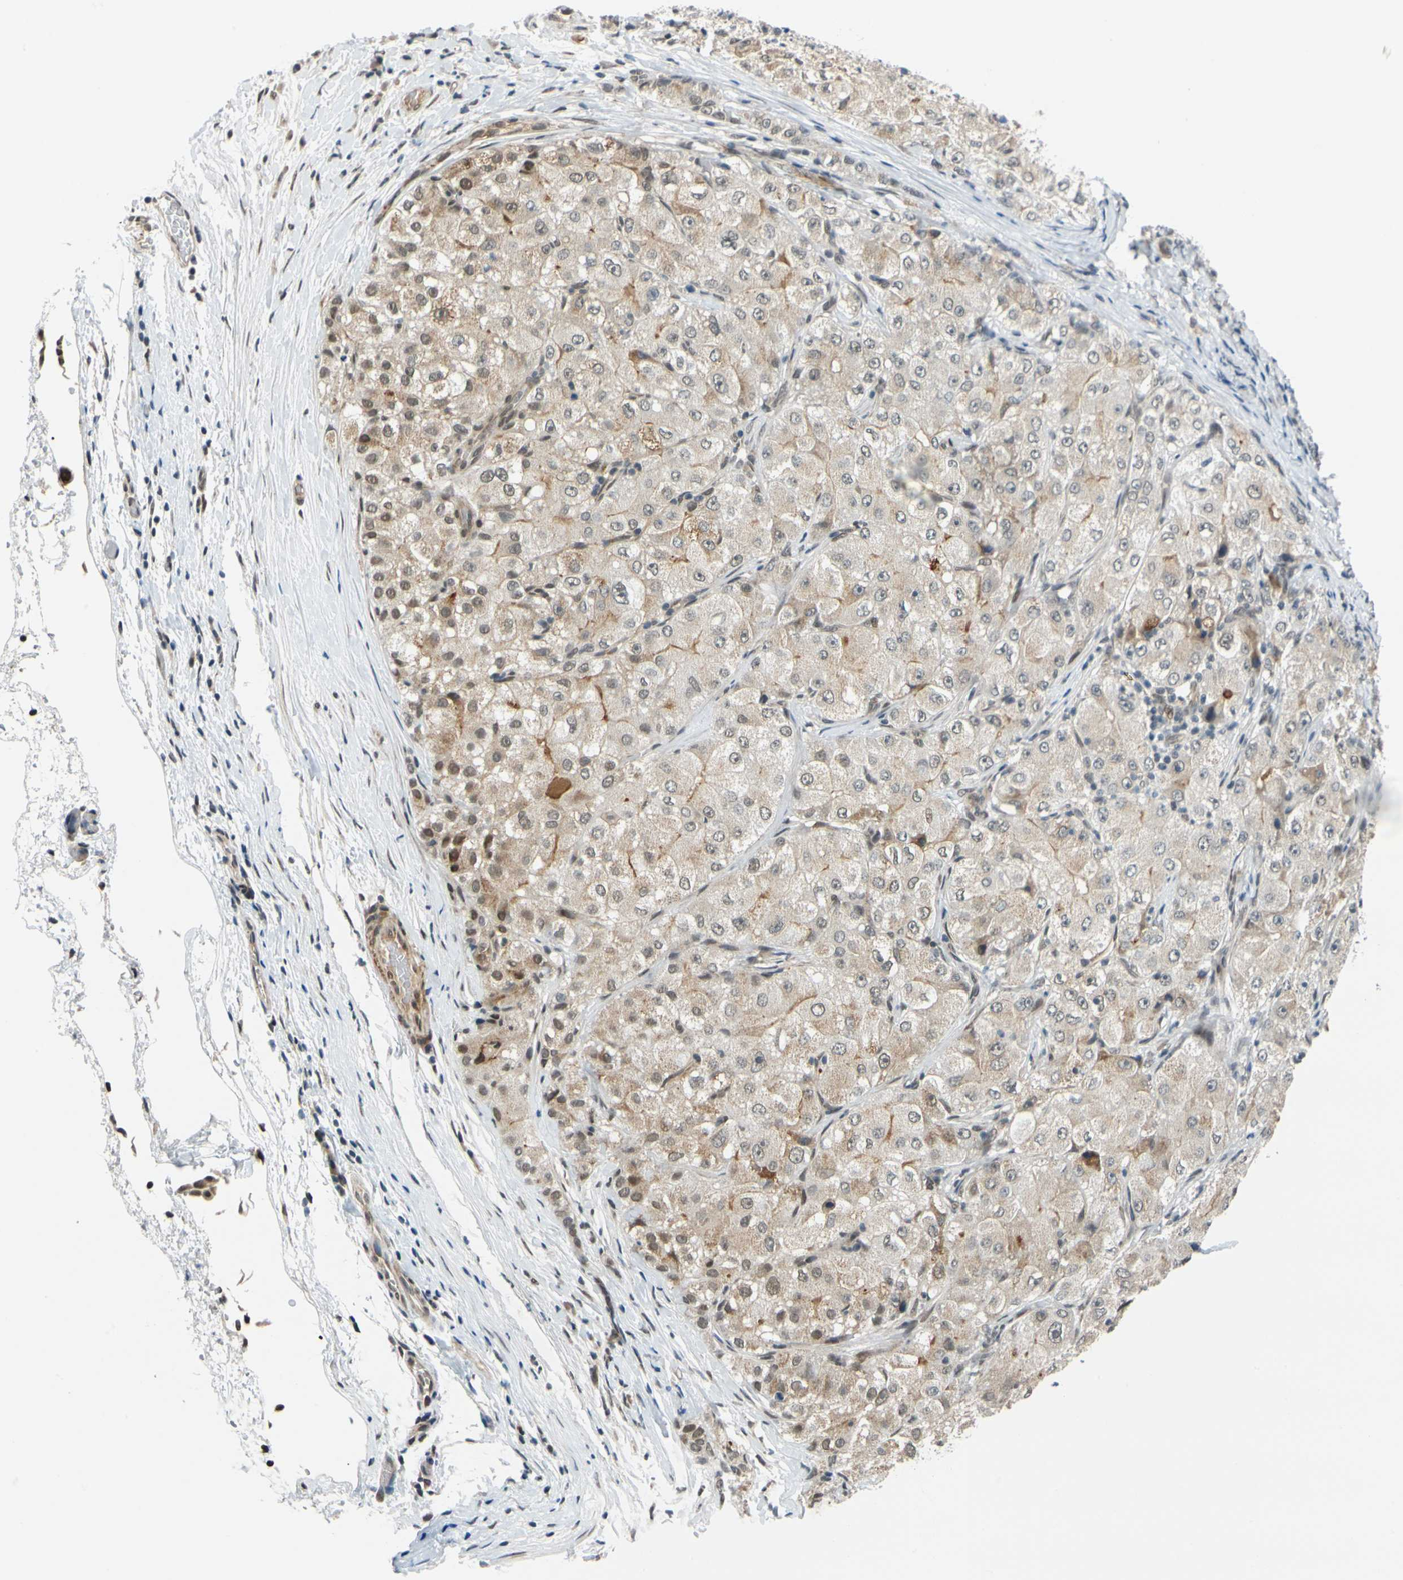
{"staining": {"intensity": "weak", "quantity": ">75%", "location": "cytoplasmic/membranous"}, "tissue": "liver cancer", "cell_type": "Tumor cells", "image_type": "cancer", "snomed": [{"axis": "morphology", "description": "Carcinoma, Hepatocellular, NOS"}, {"axis": "topography", "description": "Liver"}], "caption": "DAB (3,3'-diaminobenzidine) immunohistochemical staining of human liver cancer demonstrates weak cytoplasmic/membranous protein expression in about >75% of tumor cells. (IHC, brightfield microscopy, high magnification).", "gene": "POGZ", "patient": {"sex": "male", "age": 80}}